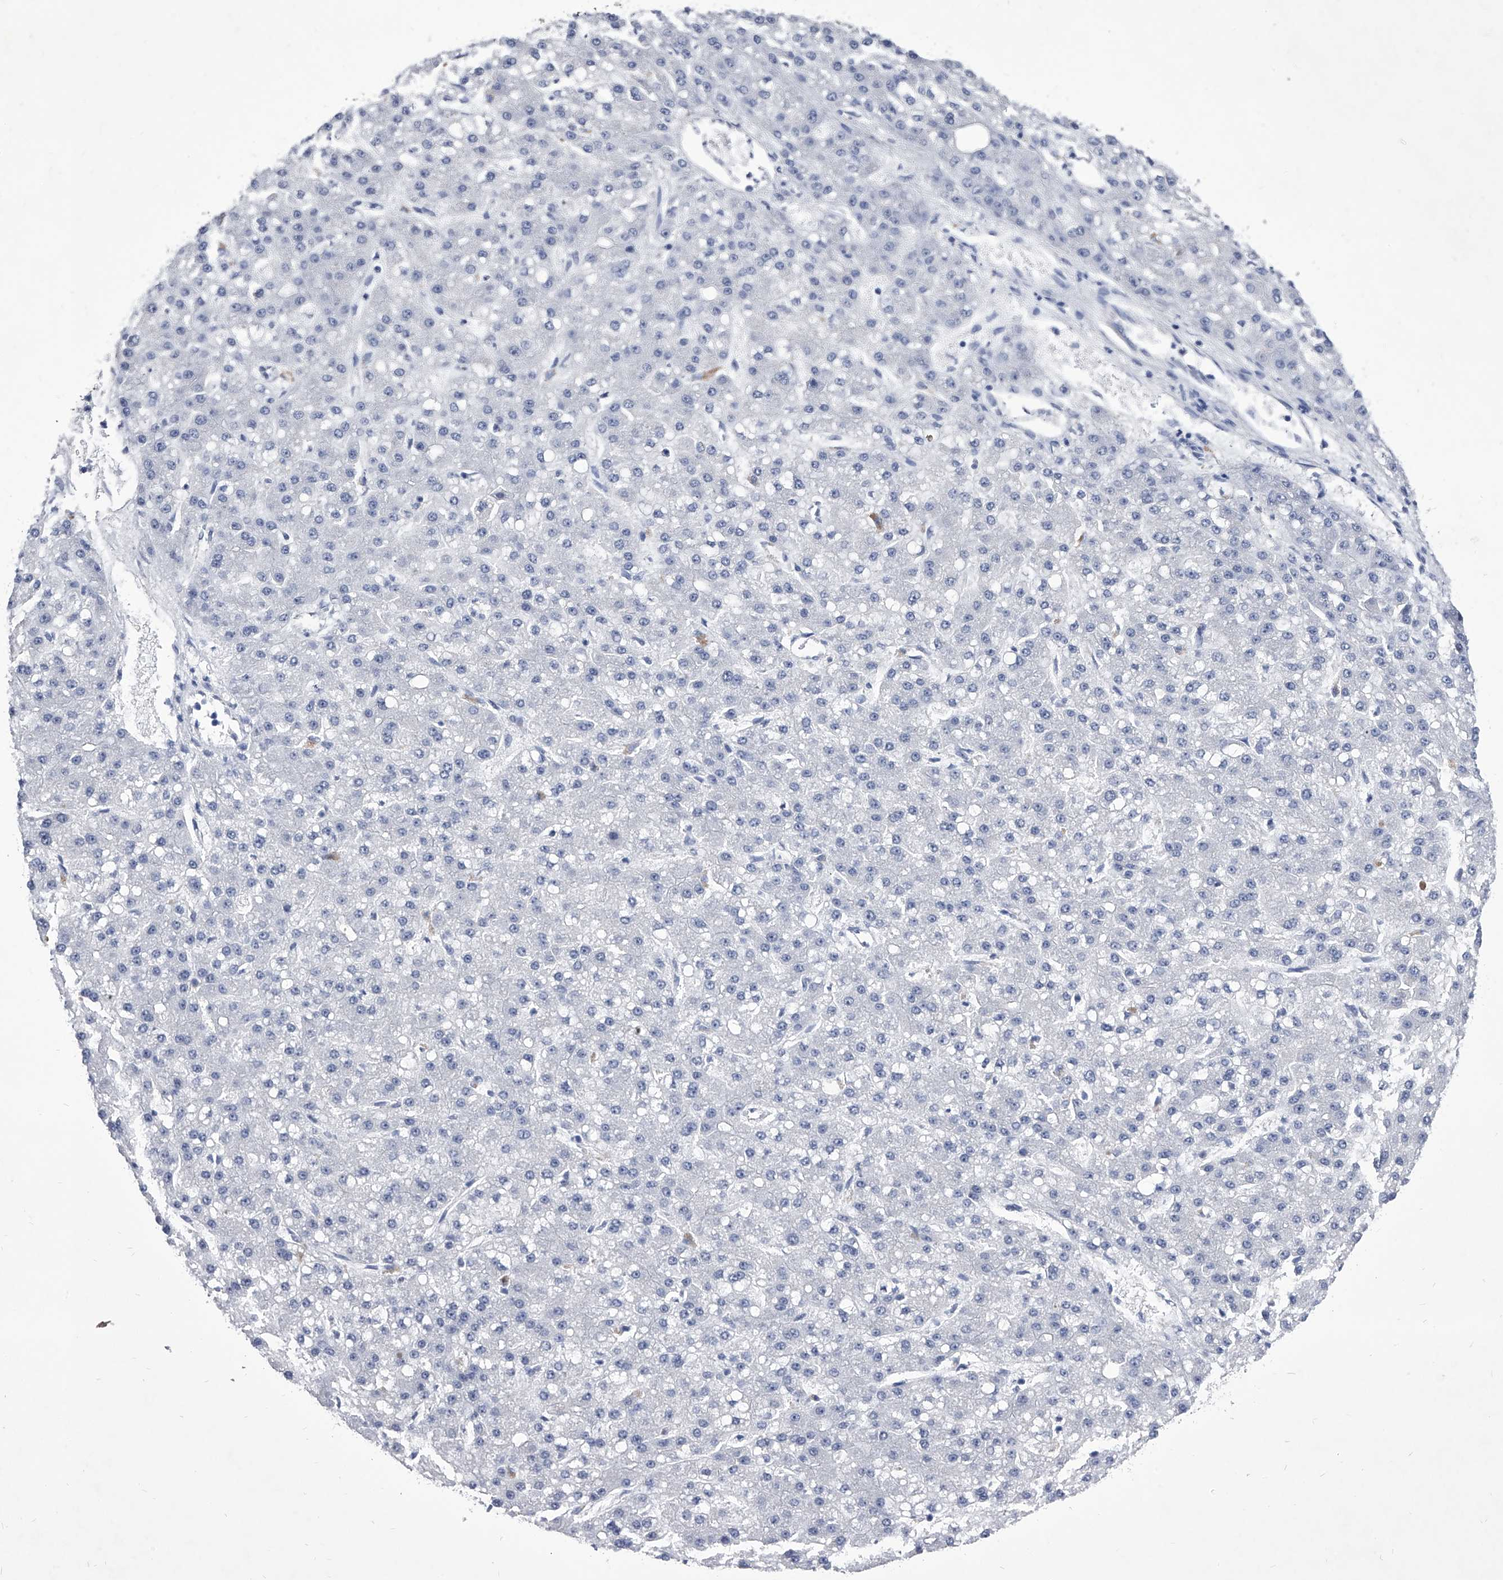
{"staining": {"intensity": "negative", "quantity": "none", "location": "none"}, "tissue": "liver cancer", "cell_type": "Tumor cells", "image_type": "cancer", "snomed": [{"axis": "morphology", "description": "Carcinoma, Hepatocellular, NOS"}, {"axis": "topography", "description": "Liver"}], "caption": "An IHC histopathology image of hepatocellular carcinoma (liver) is shown. There is no staining in tumor cells of hepatocellular carcinoma (liver).", "gene": "CRISP2", "patient": {"sex": "male", "age": 67}}